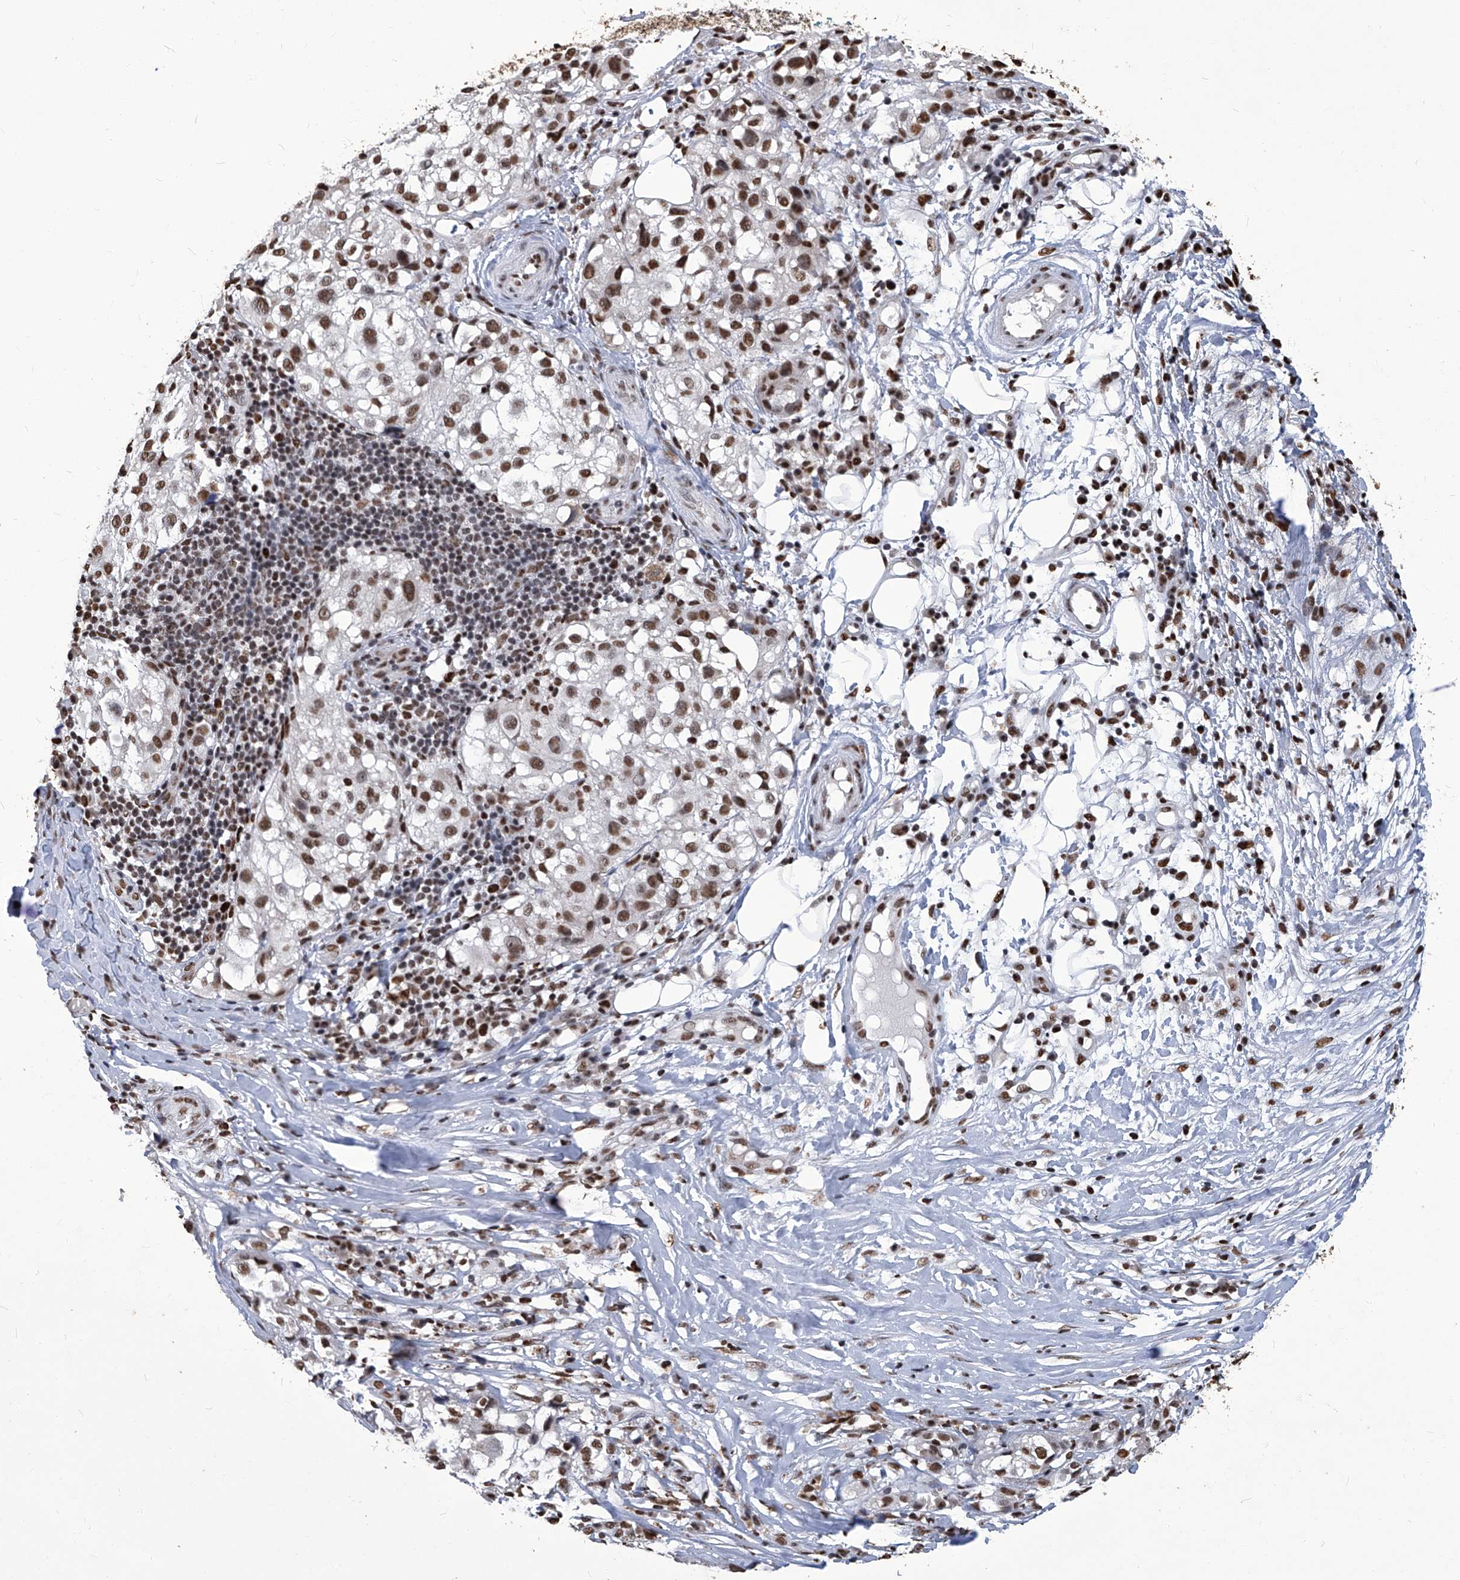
{"staining": {"intensity": "moderate", "quantity": ">75%", "location": "nuclear"}, "tissue": "melanoma", "cell_type": "Tumor cells", "image_type": "cancer", "snomed": [{"axis": "morphology", "description": "Necrosis, NOS"}, {"axis": "morphology", "description": "Malignant melanoma, NOS"}, {"axis": "topography", "description": "Skin"}], "caption": "This is a histology image of immunohistochemistry staining of melanoma, which shows moderate positivity in the nuclear of tumor cells.", "gene": "HBP1", "patient": {"sex": "female", "age": 87}}